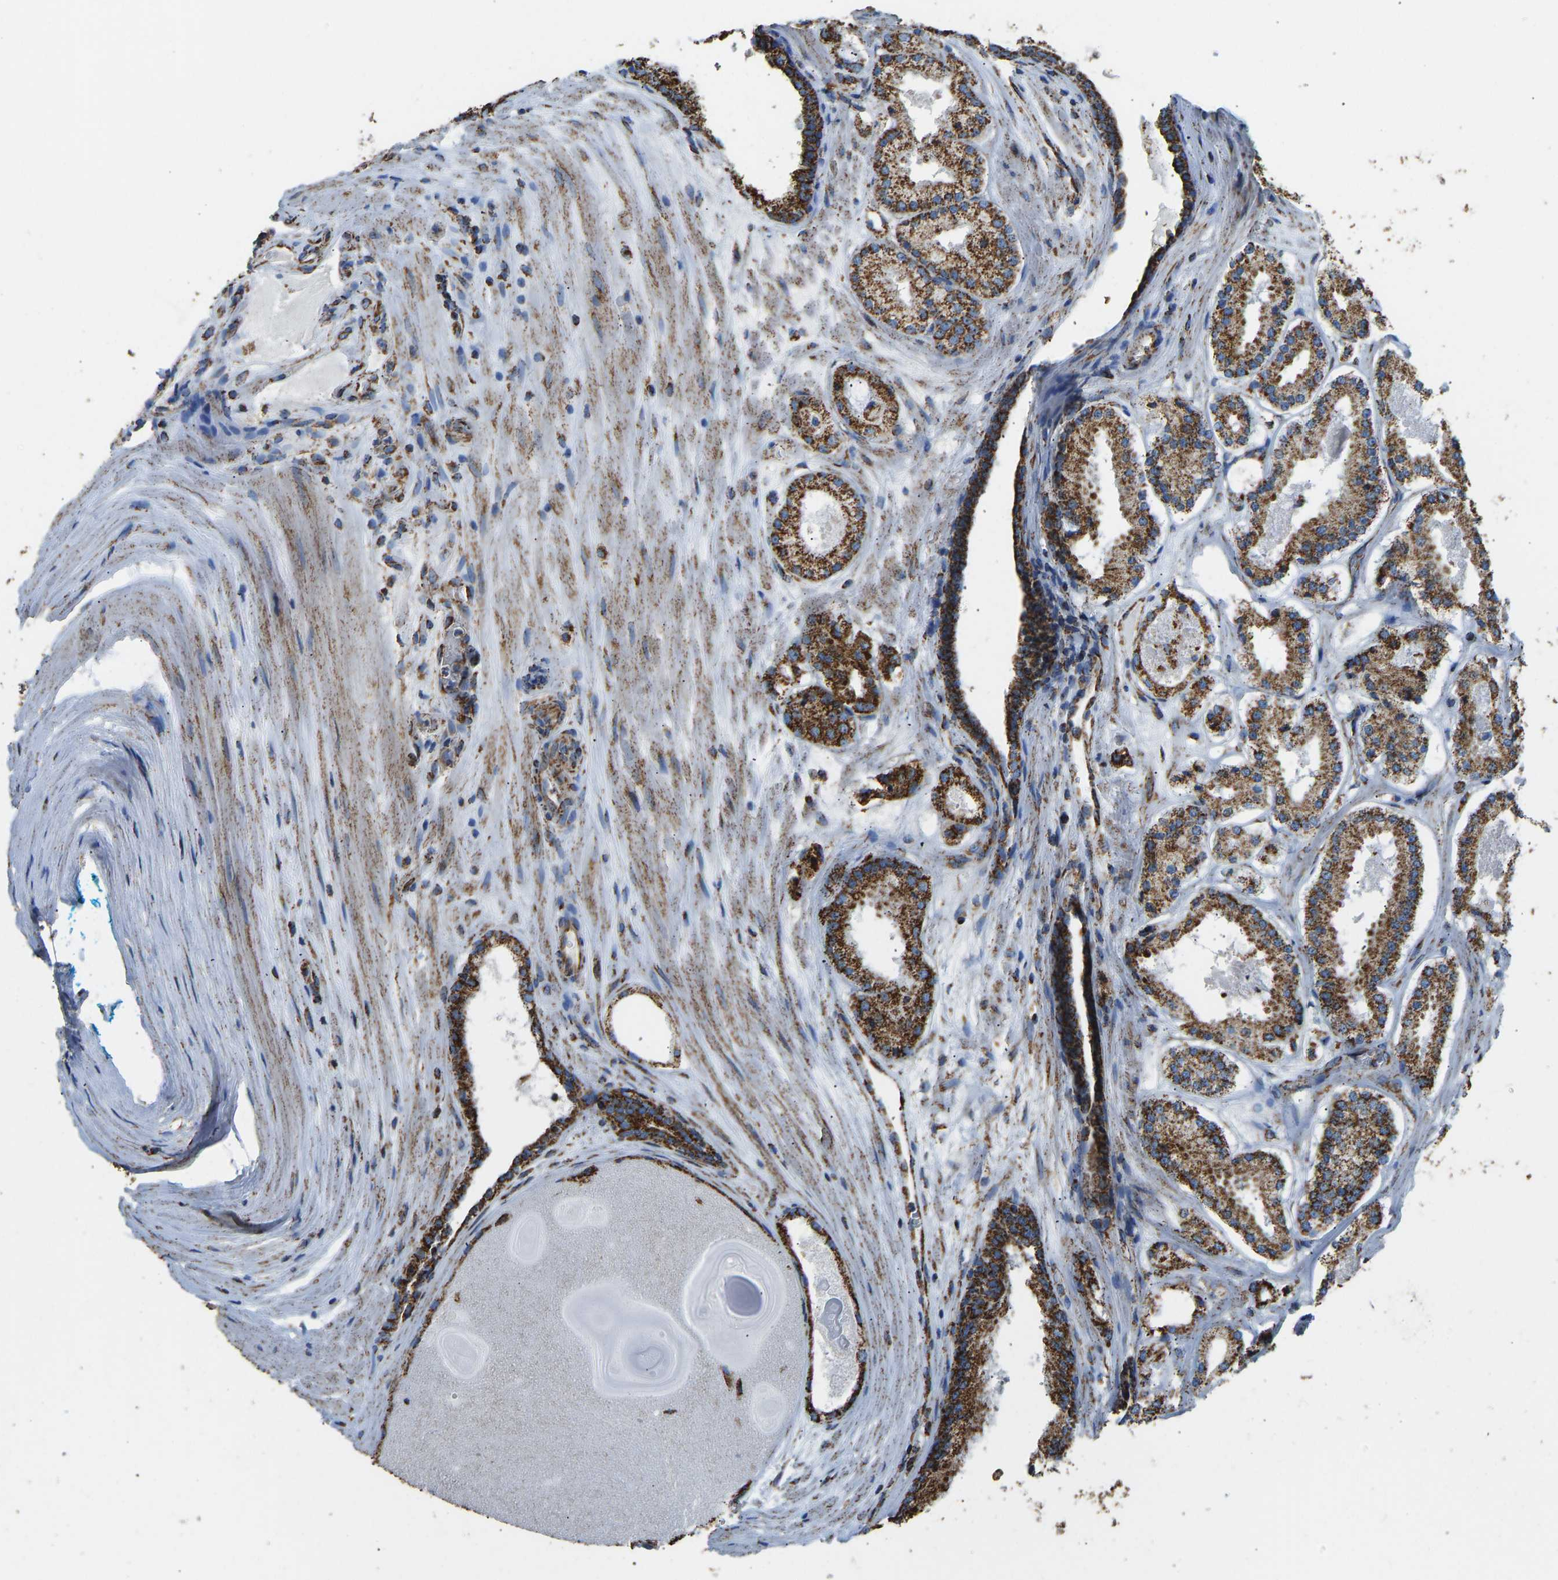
{"staining": {"intensity": "strong", "quantity": ">75%", "location": "cytoplasmic/membranous"}, "tissue": "prostate cancer", "cell_type": "Tumor cells", "image_type": "cancer", "snomed": [{"axis": "morphology", "description": "Adenocarcinoma, High grade"}, {"axis": "topography", "description": "Prostate"}], "caption": "Tumor cells display high levels of strong cytoplasmic/membranous staining in about >75% of cells in prostate adenocarcinoma (high-grade).", "gene": "IRX6", "patient": {"sex": "male", "age": 65}}